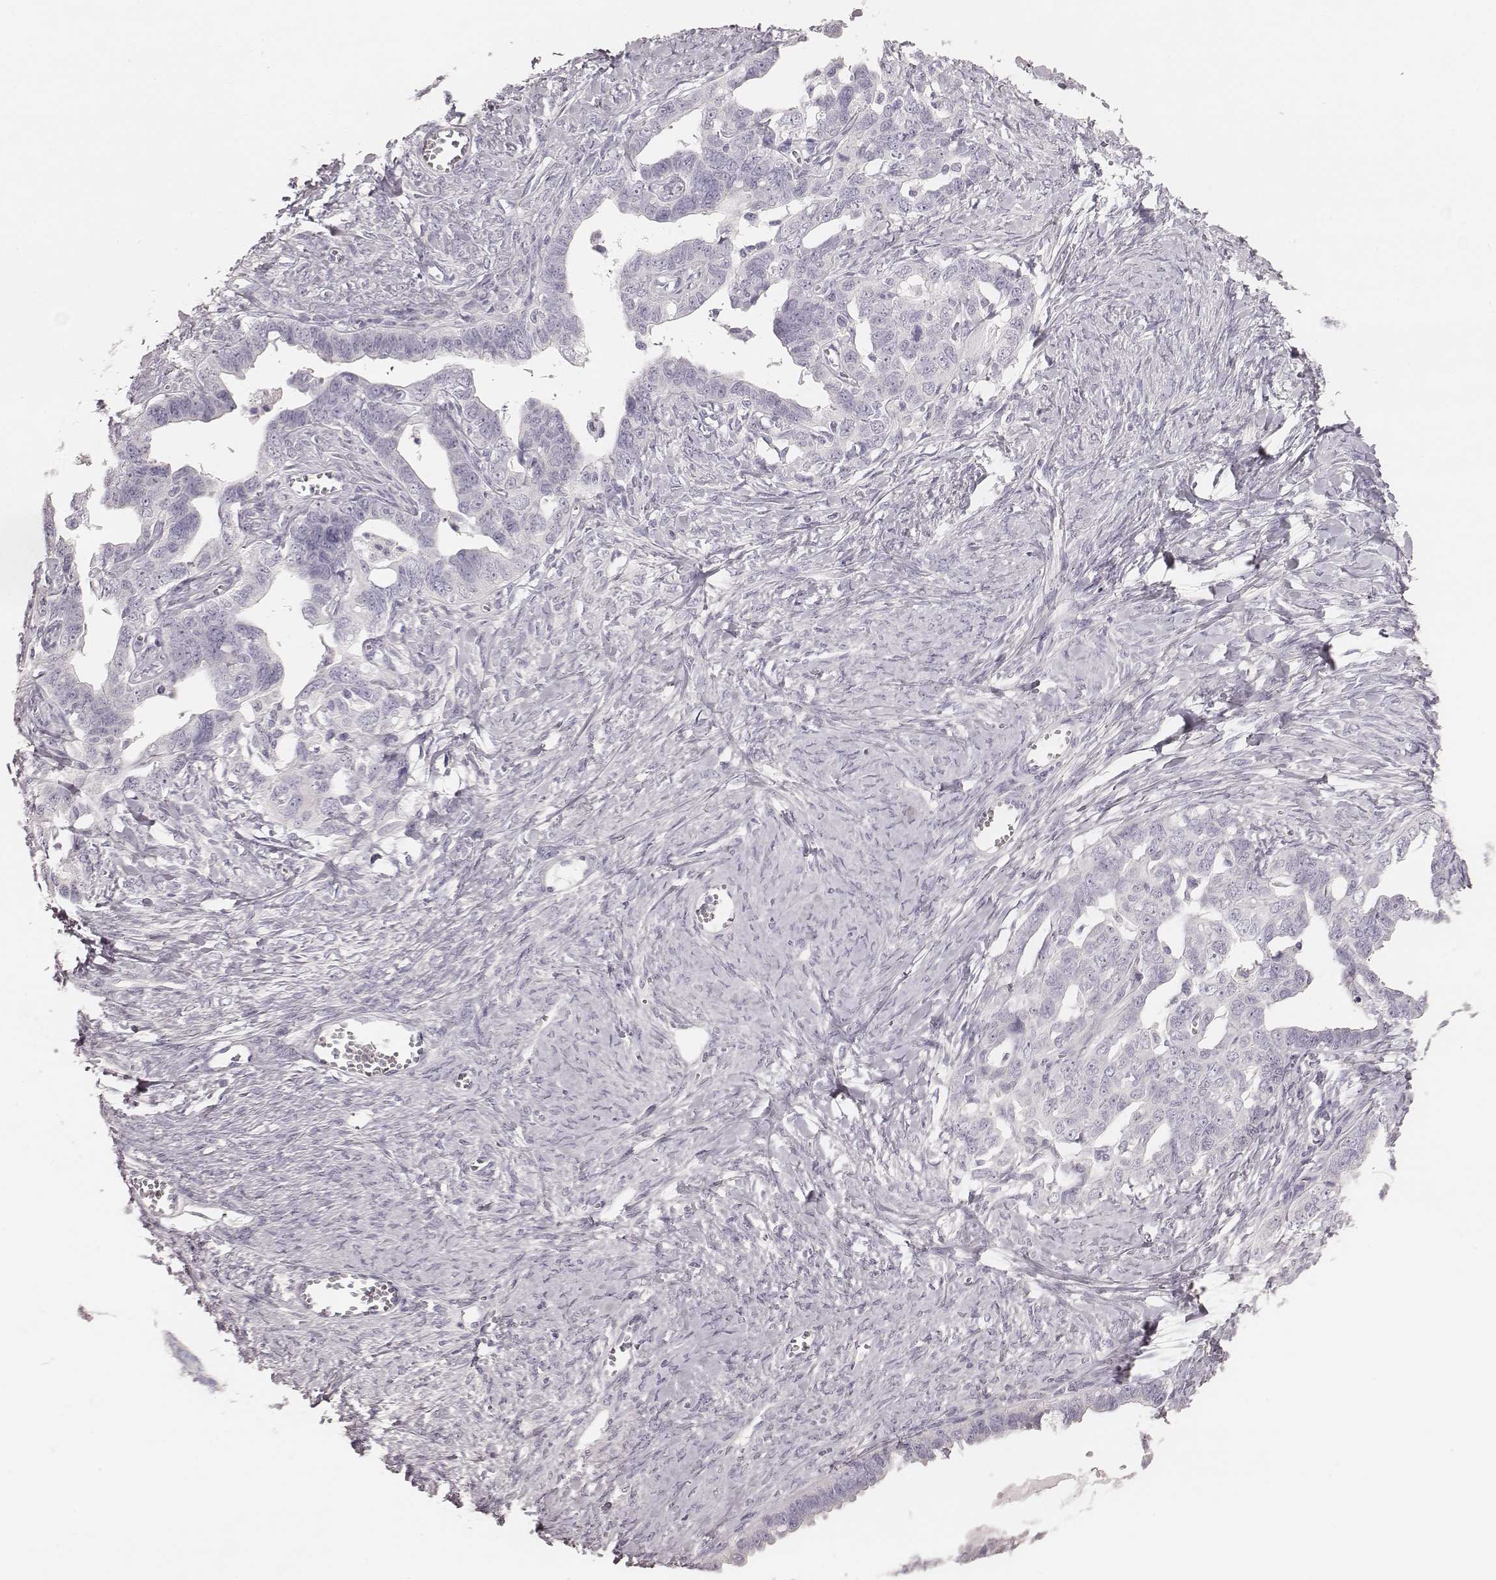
{"staining": {"intensity": "negative", "quantity": "none", "location": "none"}, "tissue": "ovarian cancer", "cell_type": "Tumor cells", "image_type": "cancer", "snomed": [{"axis": "morphology", "description": "Cystadenocarcinoma, serous, NOS"}, {"axis": "topography", "description": "Ovary"}], "caption": "Immunohistochemistry image of neoplastic tissue: ovarian cancer (serous cystadenocarcinoma) stained with DAB exhibits no significant protein positivity in tumor cells.", "gene": "ZP4", "patient": {"sex": "female", "age": 69}}